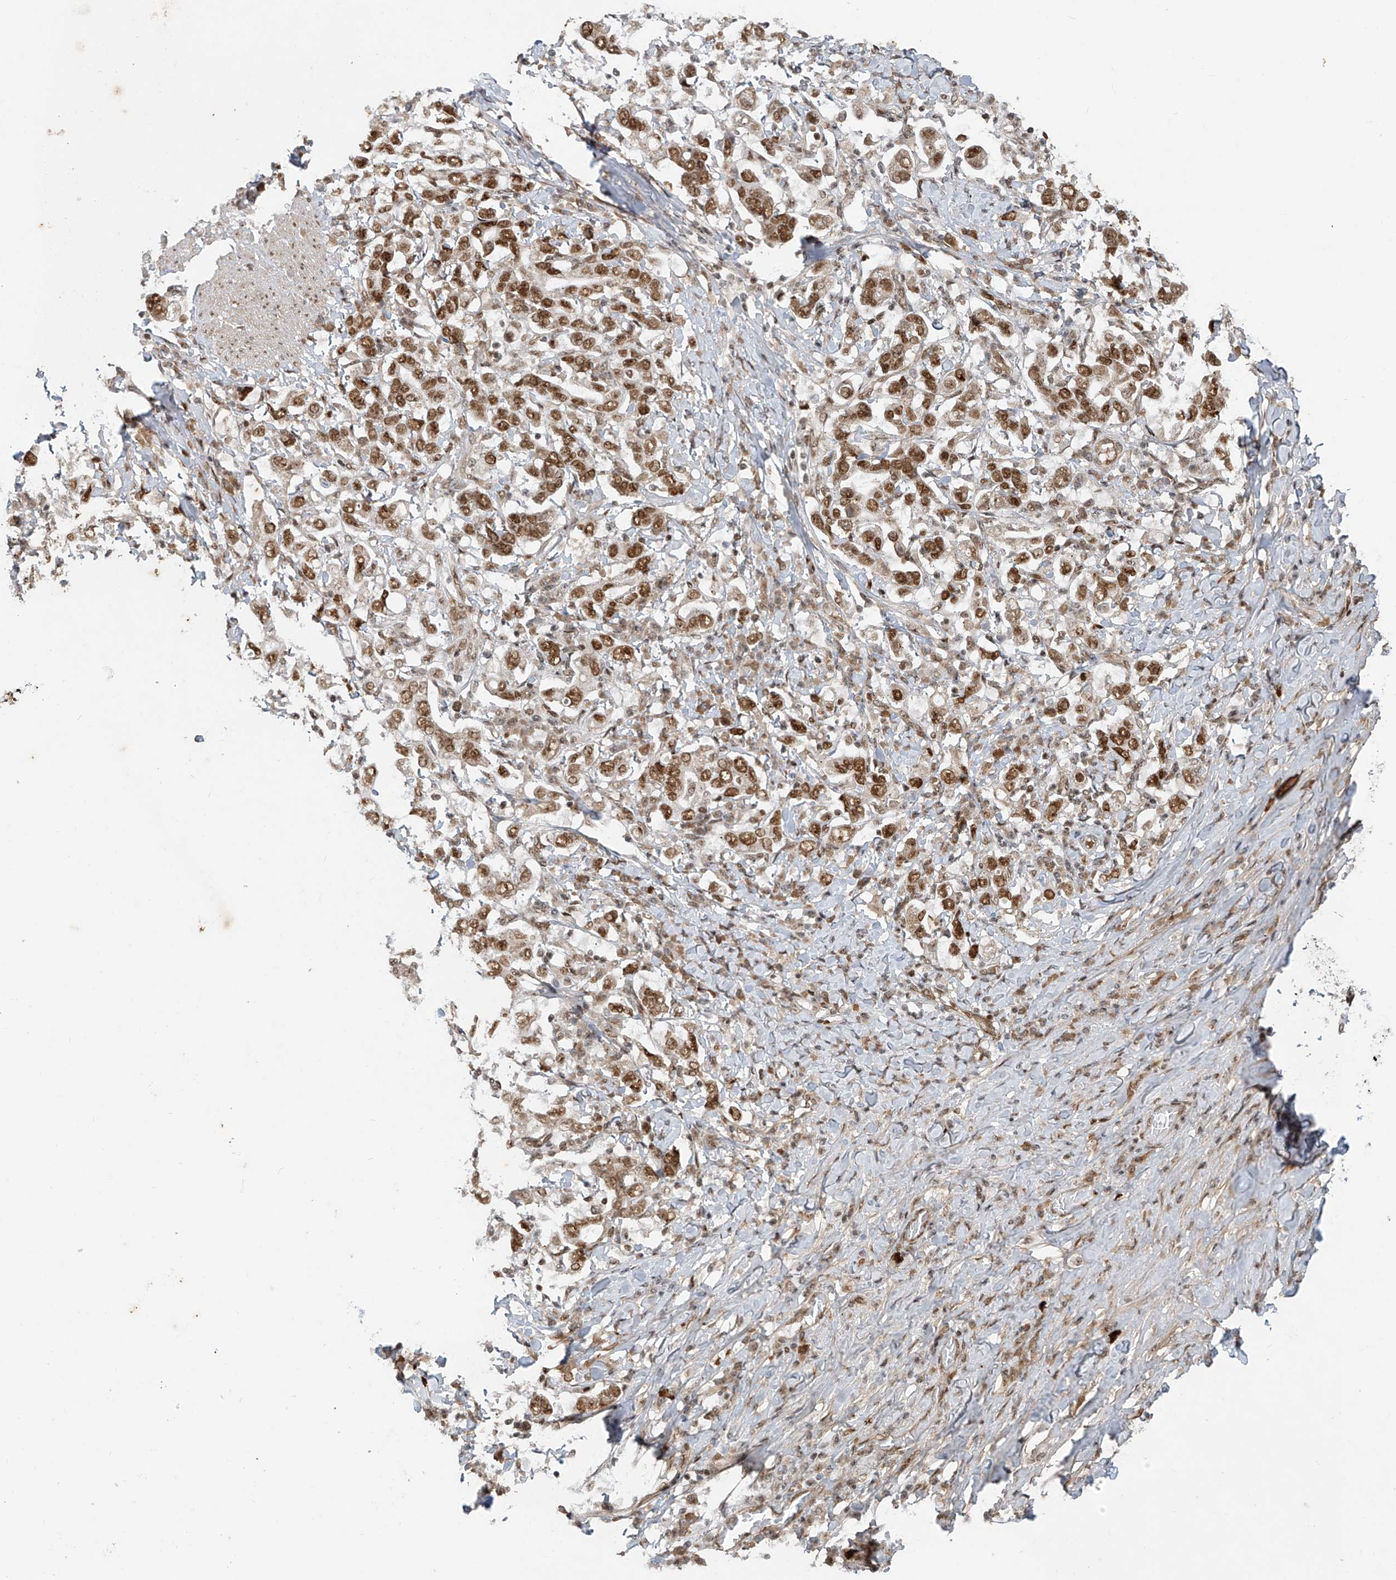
{"staining": {"intensity": "moderate", "quantity": ">75%", "location": "nuclear"}, "tissue": "stomach cancer", "cell_type": "Tumor cells", "image_type": "cancer", "snomed": [{"axis": "morphology", "description": "Adenocarcinoma, NOS"}, {"axis": "topography", "description": "Stomach, upper"}], "caption": "There is medium levels of moderate nuclear positivity in tumor cells of stomach cancer (adenocarcinoma), as demonstrated by immunohistochemical staining (brown color).", "gene": "ARHGEF3", "patient": {"sex": "male", "age": 62}}